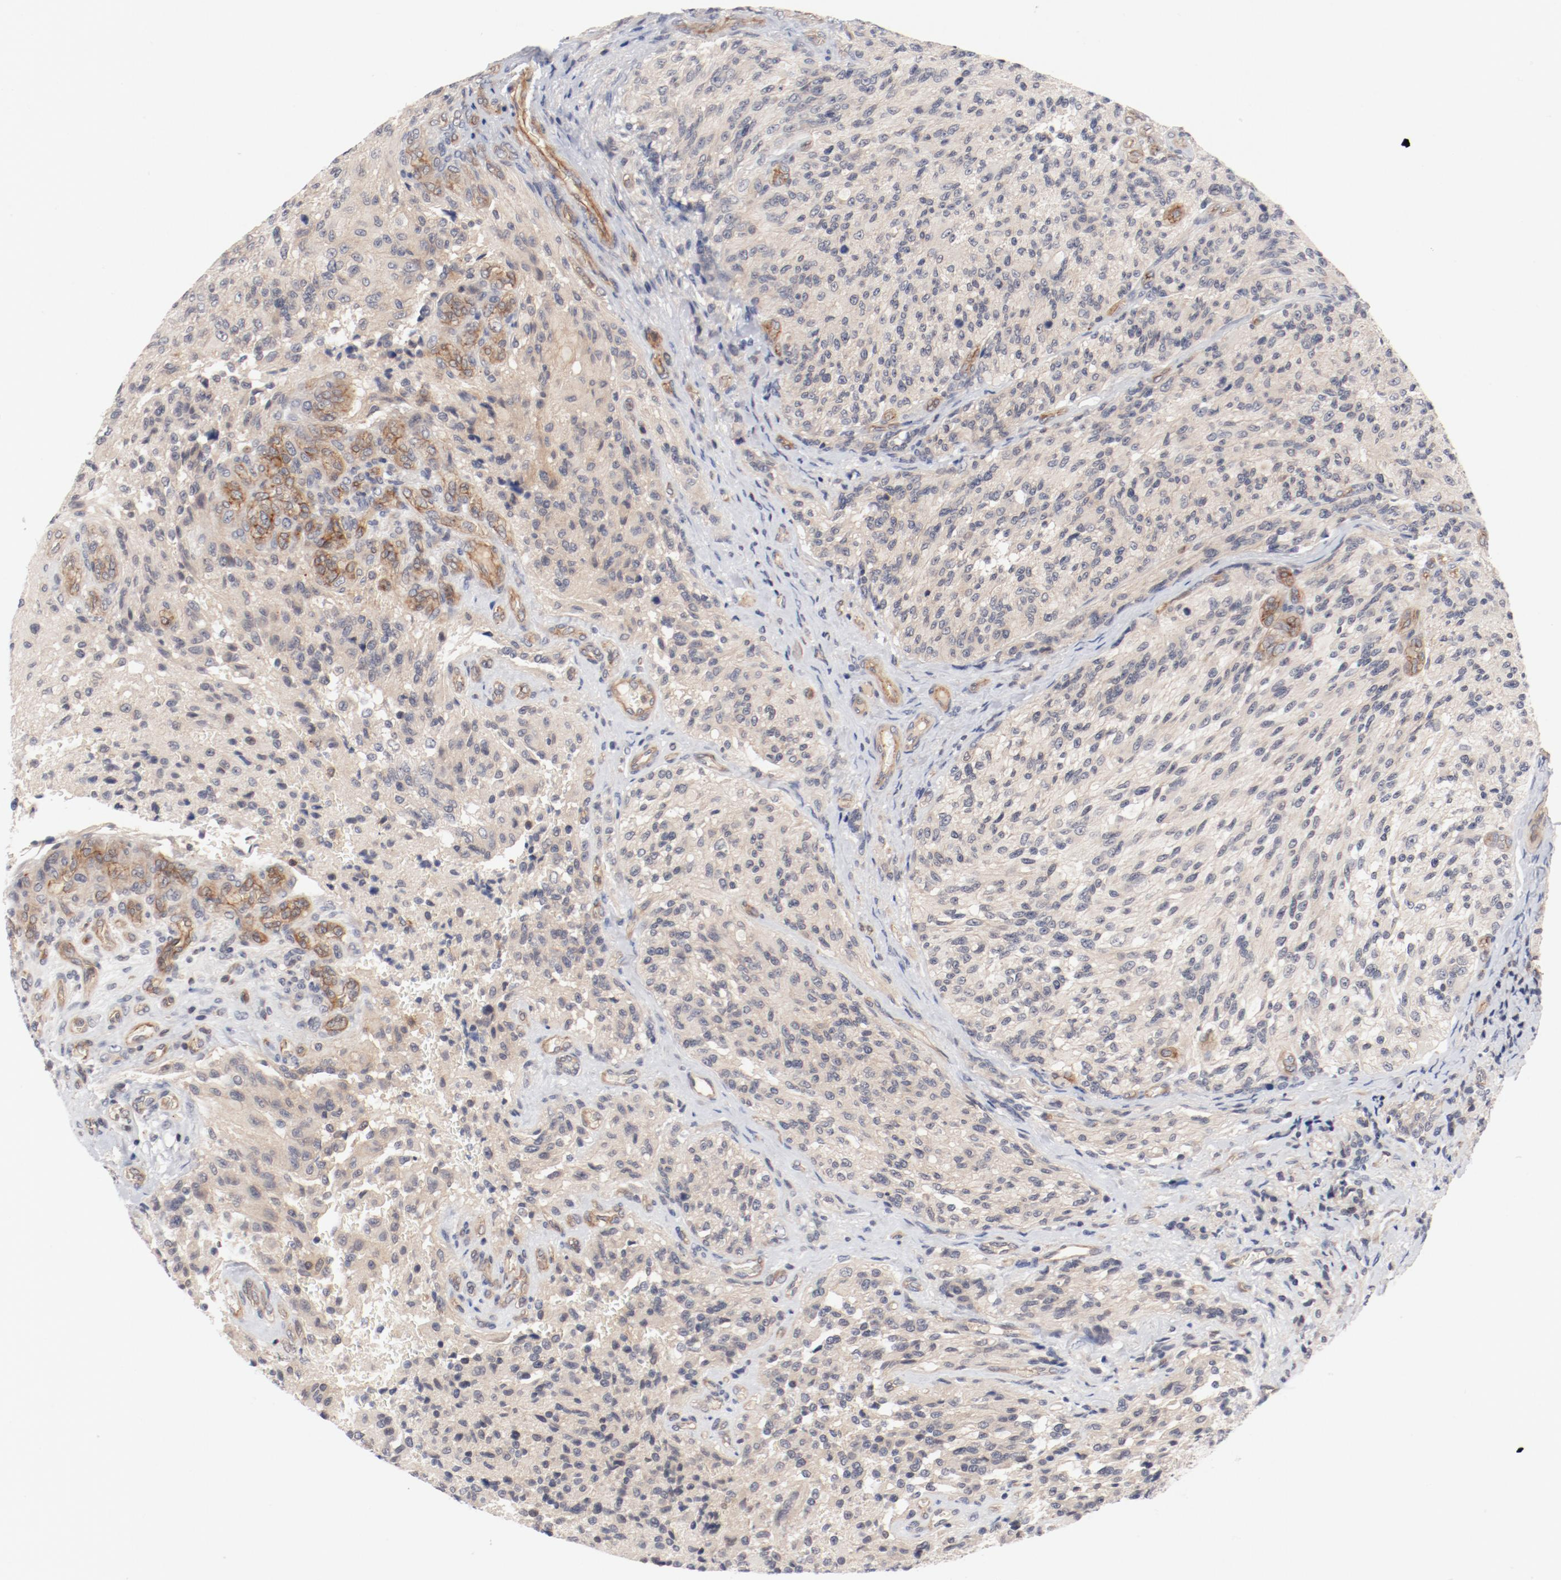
{"staining": {"intensity": "weak", "quantity": "<25%", "location": "cytoplasmic/membranous"}, "tissue": "glioma", "cell_type": "Tumor cells", "image_type": "cancer", "snomed": [{"axis": "morphology", "description": "Normal tissue, NOS"}, {"axis": "morphology", "description": "Glioma, malignant, High grade"}, {"axis": "topography", "description": "Cerebral cortex"}], "caption": "Tumor cells are negative for brown protein staining in glioma.", "gene": "ZNF267", "patient": {"sex": "male", "age": 56}}